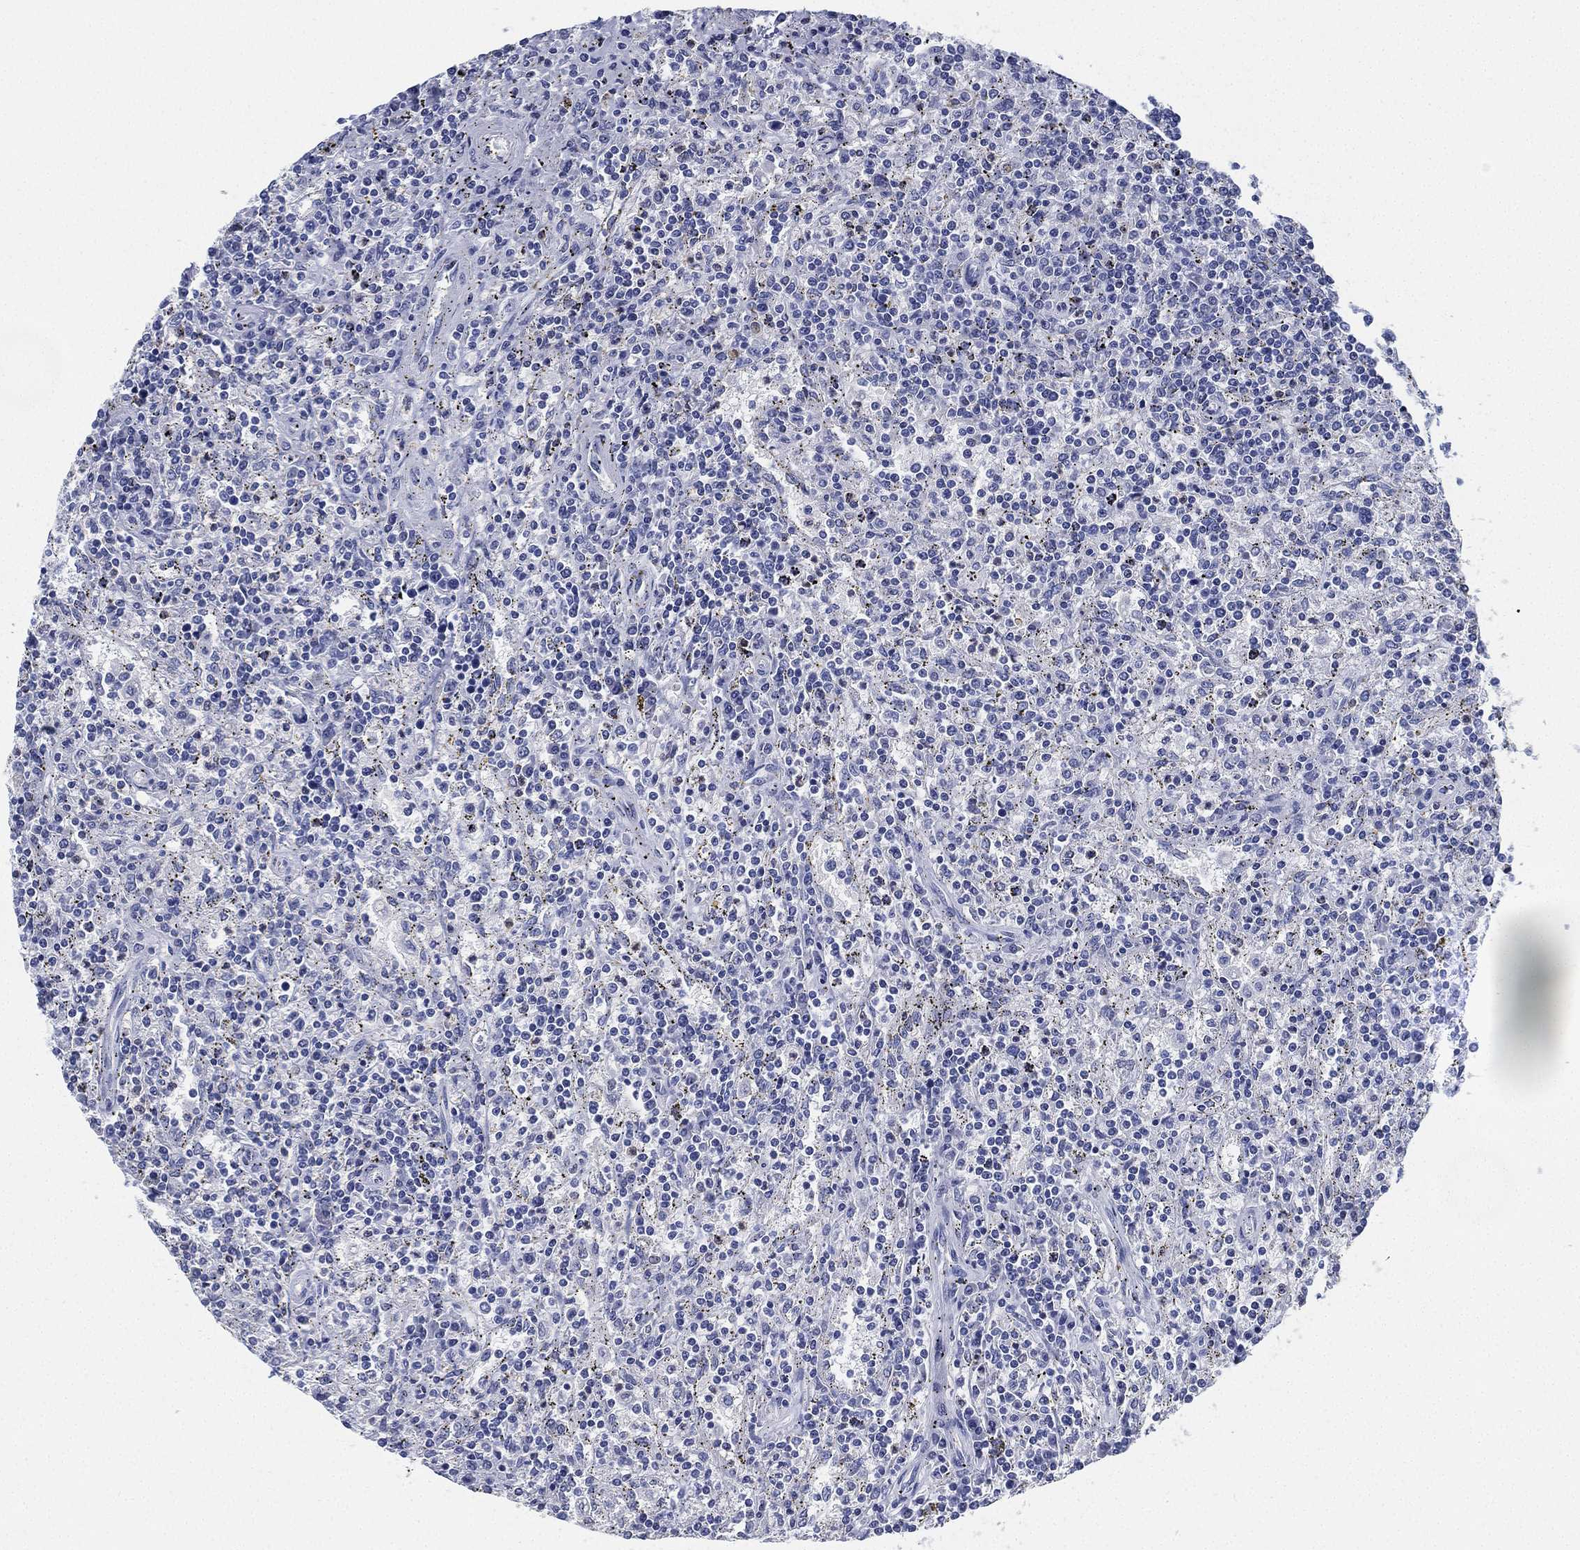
{"staining": {"intensity": "negative", "quantity": "none", "location": "none"}, "tissue": "lymphoma", "cell_type": "Tumor cells", "image_type": "cancer", "snomed": [{"axis": "morphology", "description": "Malignant lymphoma, non-Hodgkin's type, Low grade"}, {"axis": "topography", "description": "Spleen"}], "caption": "Immunohistochemistry (IHC) image of neoplastic tissue: lymphoma stained with DAB (3,3'-diaminobenzidine) displays no significant protein positivity in tumor cells. (Immunohistochemistry (IHC), brightfield microscopy, high magnification).", "gene": "DEFB121", "patient": {"sex": "male", "age": 62}}